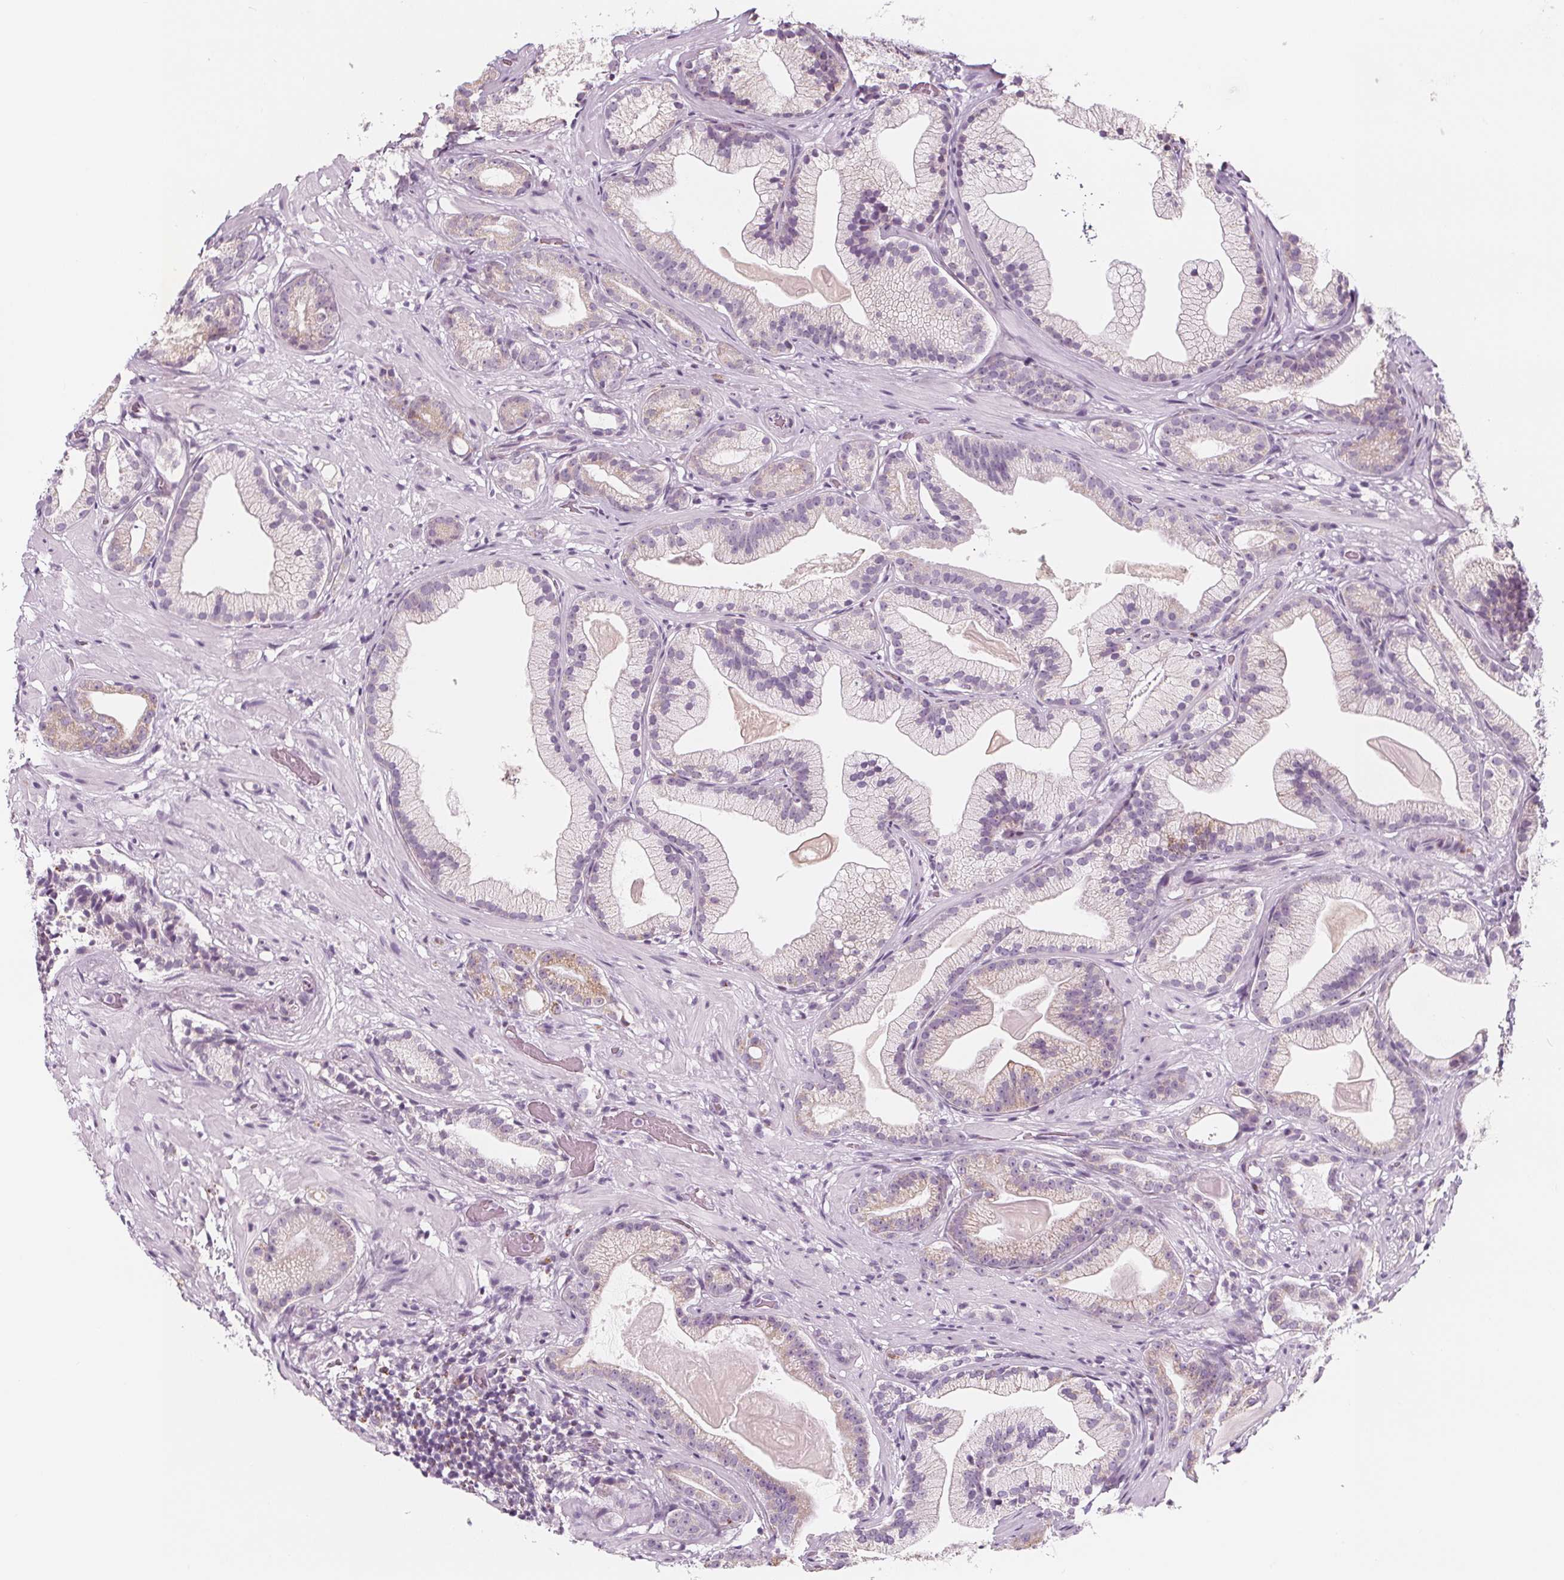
{"staining": {"intensity": "negative", "quantity": "none", "location": "none"}, "tissue": "prostate cancer", "cell_type": "Tumor cells", "image_type": "cancer", "snomed": [{"axis": "morphology", "description": "Adenocarcinoma, Low grade"}, {"axis": "topography", "description": "Prostate"}], "caption": "An IHC image of prostate adenocarcinoma (low-grade) is shown. There is no staining in tumor cells of prostate adenocarcinoma (low-grade).", "gene": "IL17C", "patient": {"sex": "male", "age": 57}}